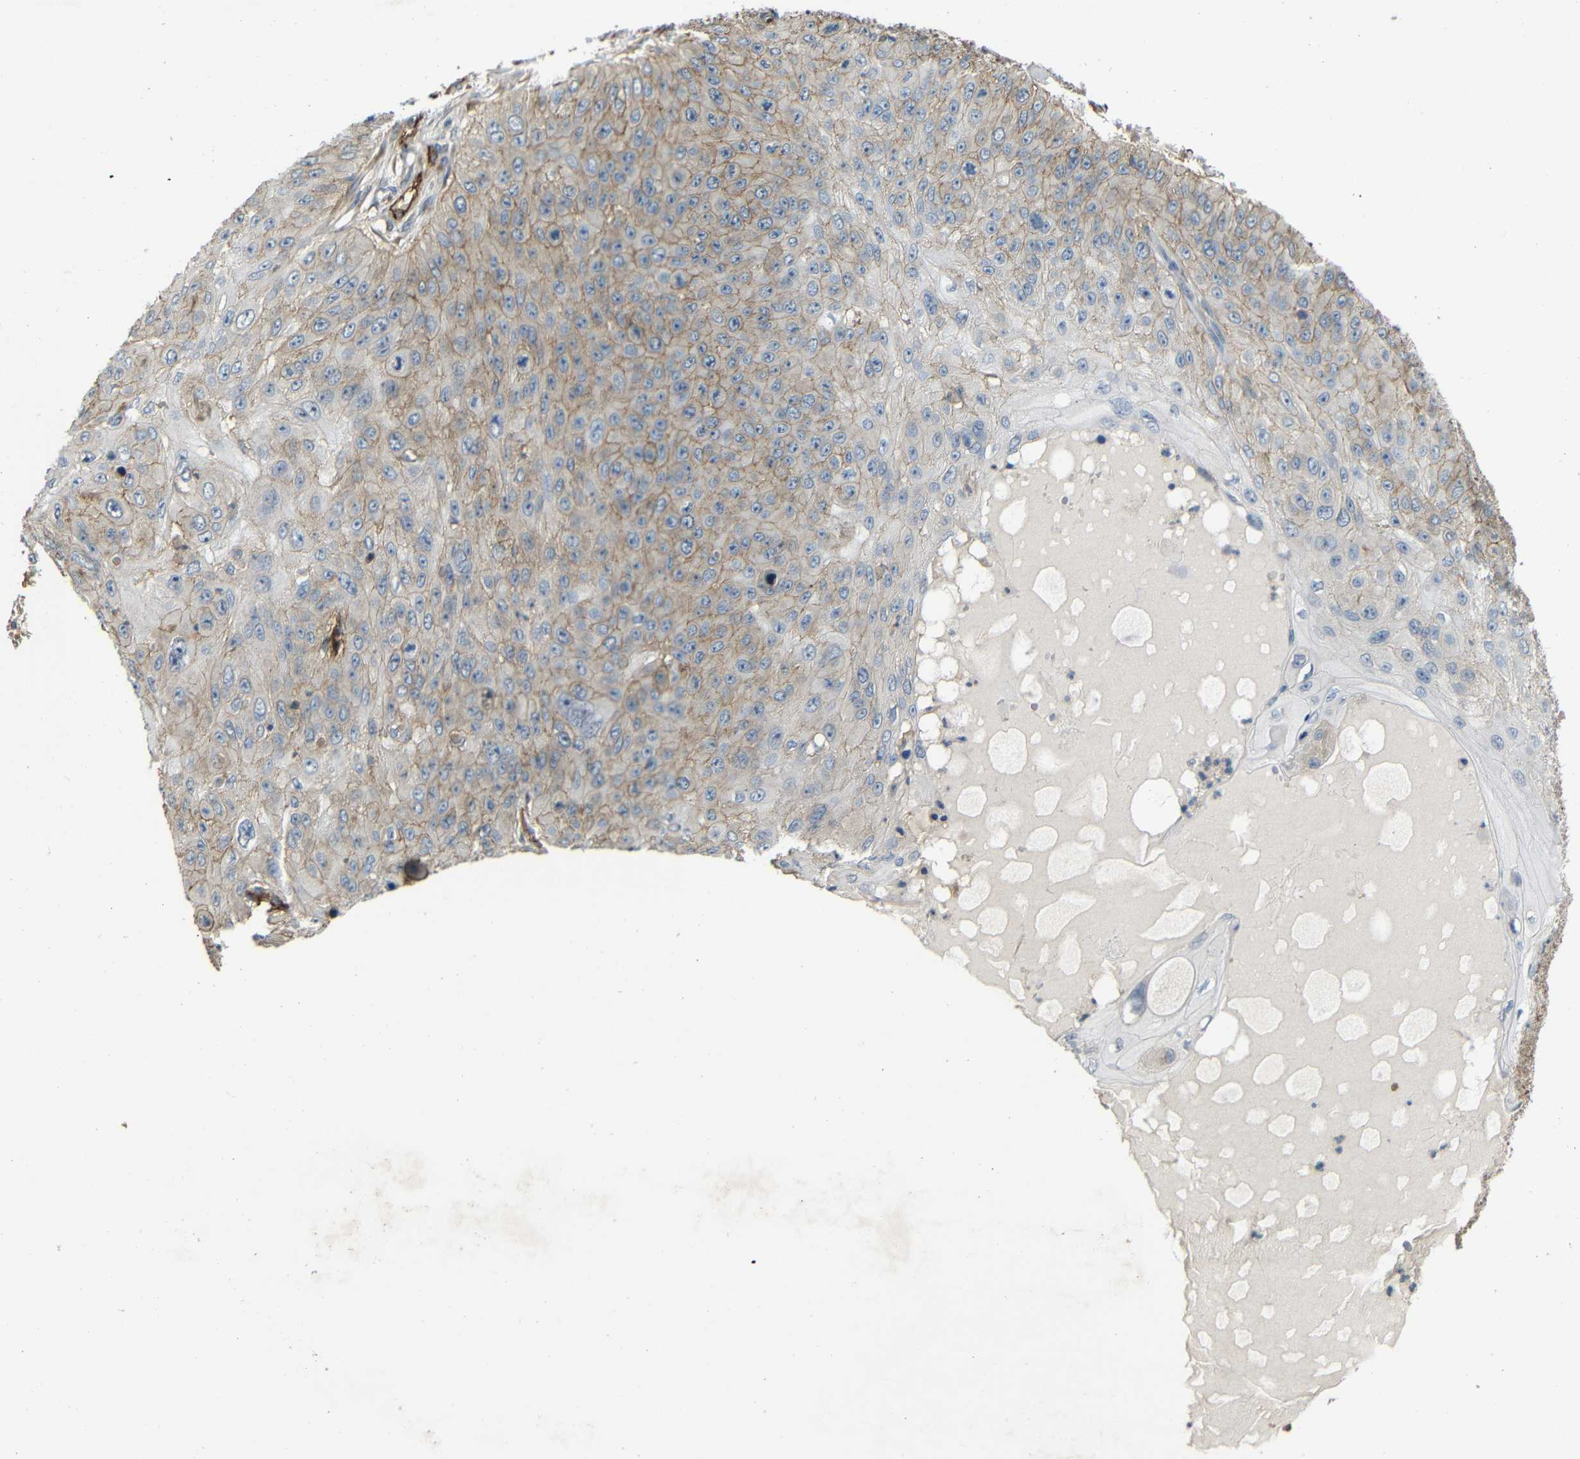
{"staining": {"intensity": "moderate", "quantity": "25%-75%", "location": "cytoplasmic/membranous"}, "tissue": "skin cancer", "cell_type": "Tumor cells", "image_type": "cancer", "snomed": [{"axis": "morphology", "description": "Squamous cell carcinoma, NOS"}, {"axis": "topography", "description": "Skin"}], "caption": "Skin cancer (squamous cell carcinoma) stained with a brown dye displays moderate cytoplasmic/membranous positive staining in approximately 25%-75% of tumor cells.", "gene": "RELL1", "patient": {"sex": "female", "age": 80}}